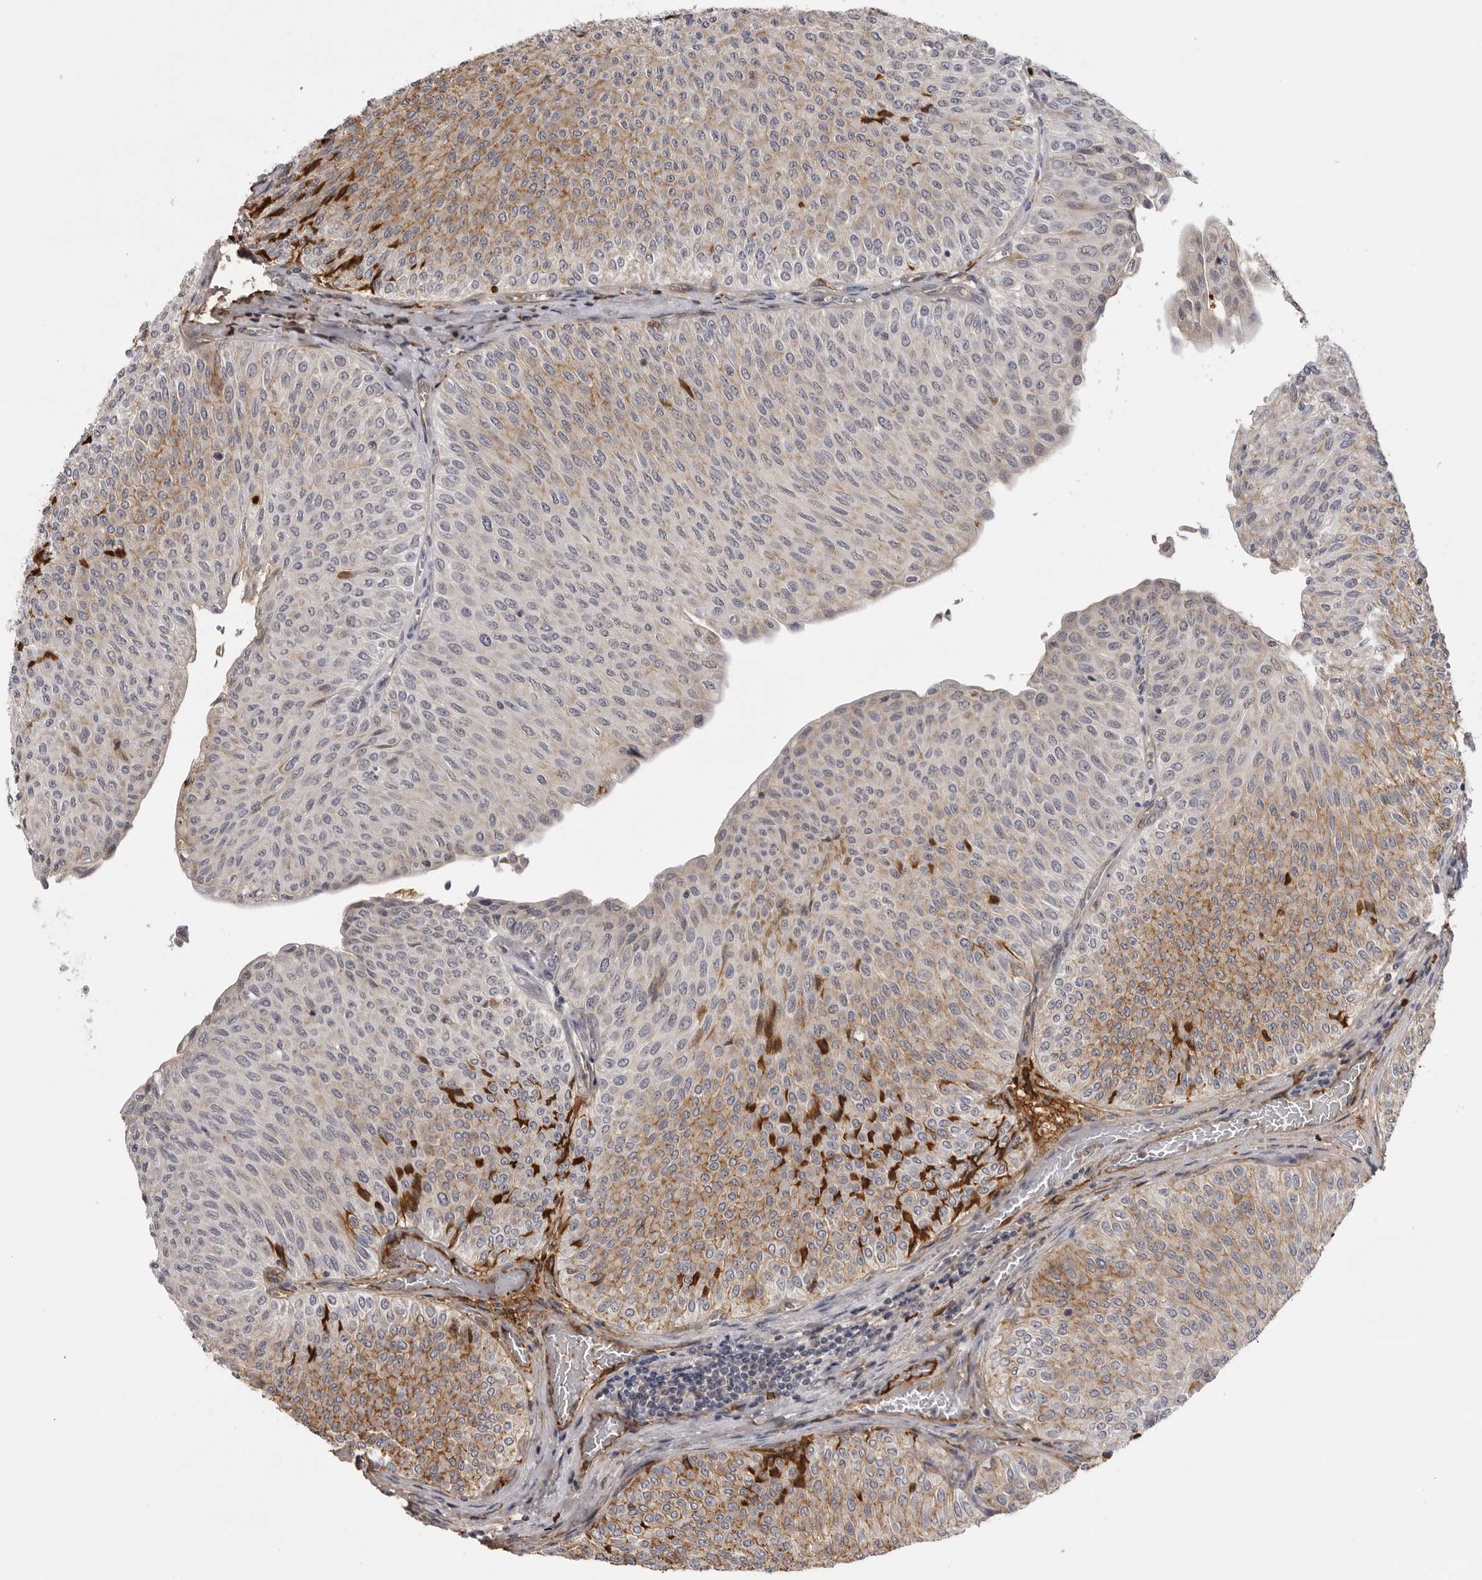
{"staining": {"intensity": "moderate", "quantity": "<25%", "location": "cytoplasmic/membranous"}, "tissue": "urothelial cancer", "cell_type": "Tumor cells", "image_type": "cancer", "snomed": [{"axis": "morphology", "description": "Urothelial carcinoma, Low grade"}, {"axis": "topography", "description": "Urinary bladder"}], "caption": "Protein expression analysis of human low-grade urothelial carcinoma reveals moderate cytoplasmic/membranous positivity in about <25% of tumor cells. Immunohistochemistry (ihc) stains the protein of interest in brown and the nuclei are stained blue.", "gene": "PLEKHF2", "patient": {"sex": "male", "age": 78}}